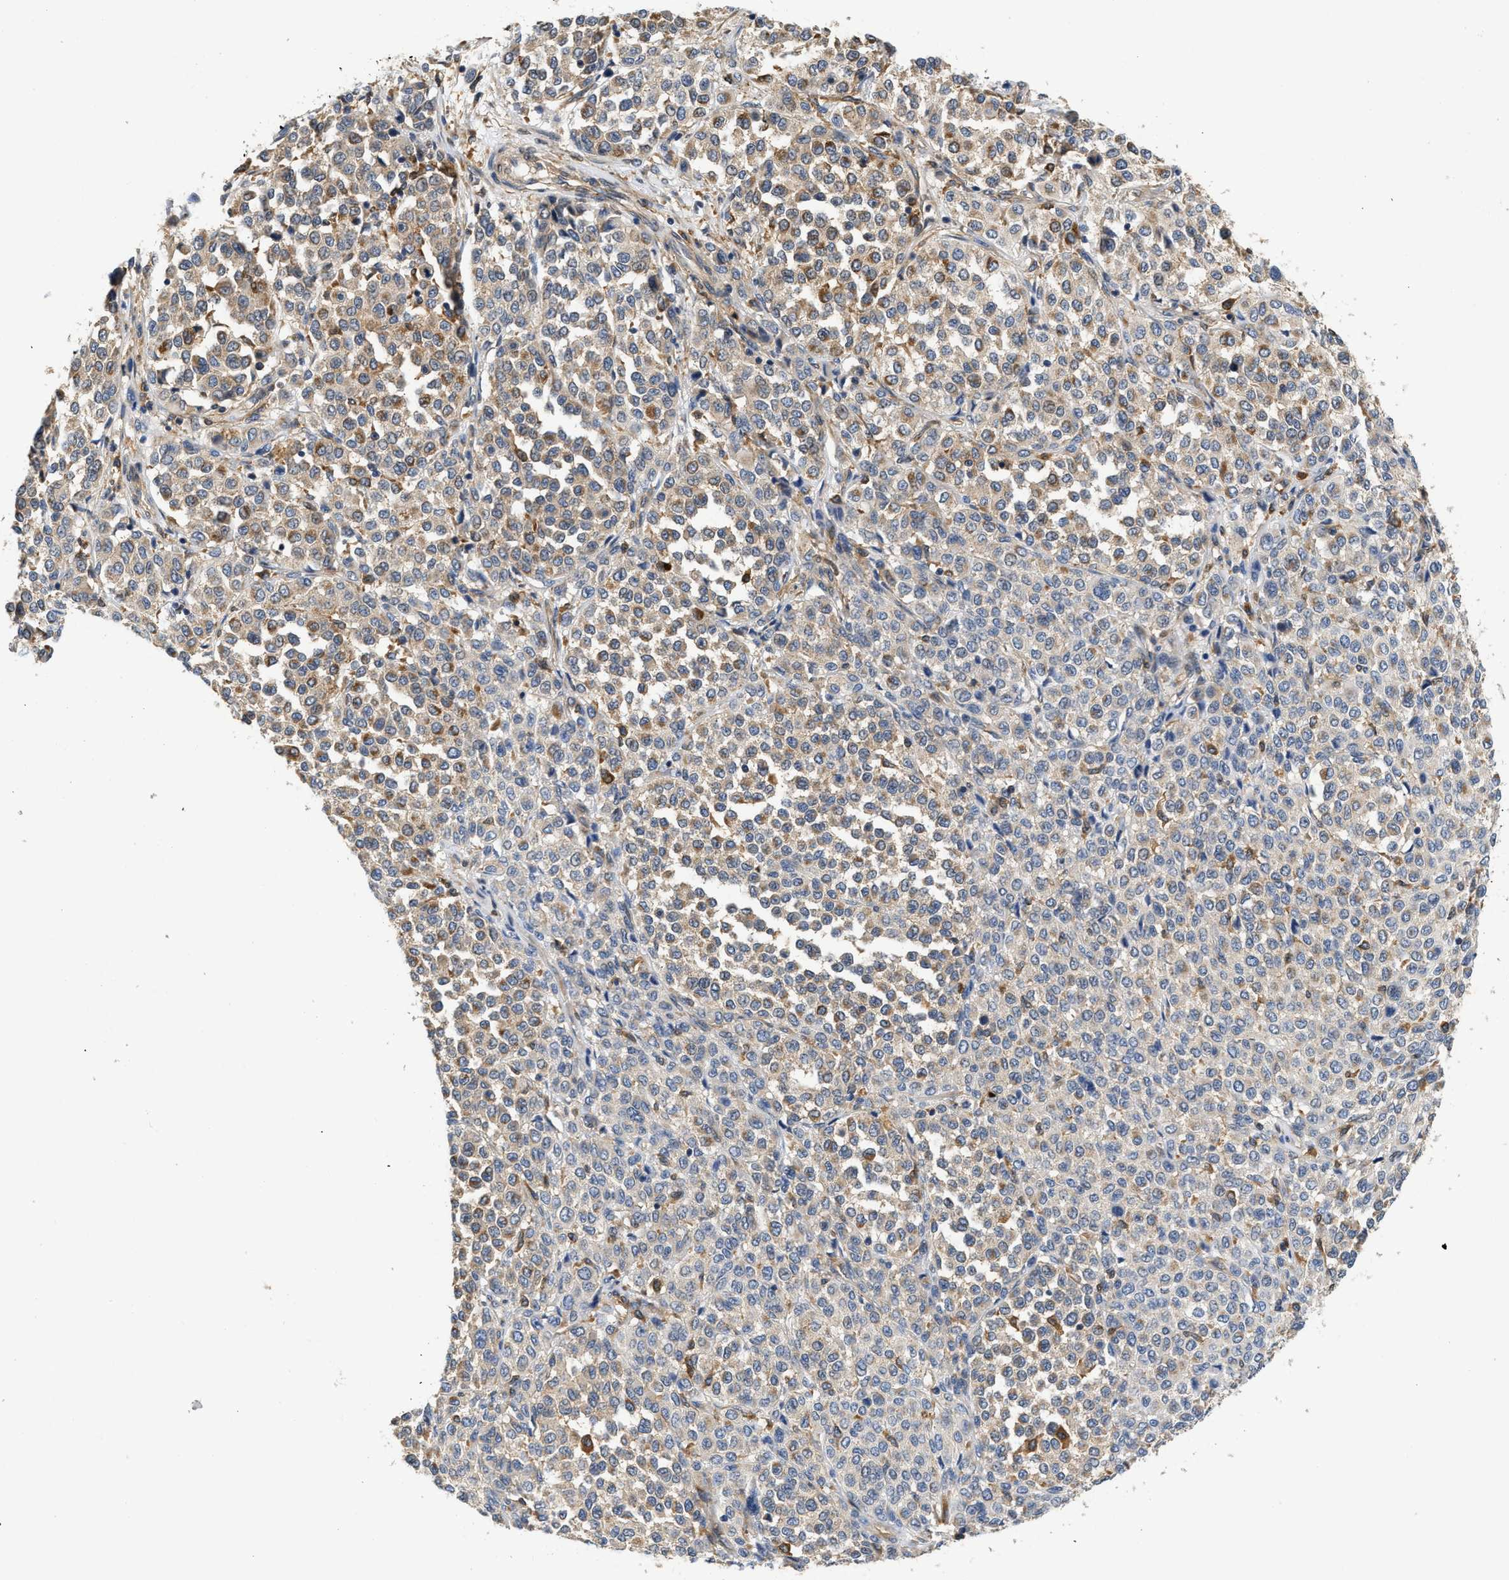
{"staining": {"intensity": "weak", "quantity": "25%-75%", "location": "cytoplasmic/membranous"}, "tissue": "melanoma", "cell_type": "Tumor cells", "image_type": "cancer", "snomed": [{"axis": "morphology", "description": "Malignant melanoma, Metastatic site"}, {"axis": "topography", "description": "Pancreas"}], "caption": "Melanoma tissue exhibits weak cytoplasmic/membranous positivity in about 25%-75% of tumor cells (Brightfield microscopy of DAB IHC at high magnification).", "gene": "RAB31", "patient": {"sex": "female", "age": 30}}